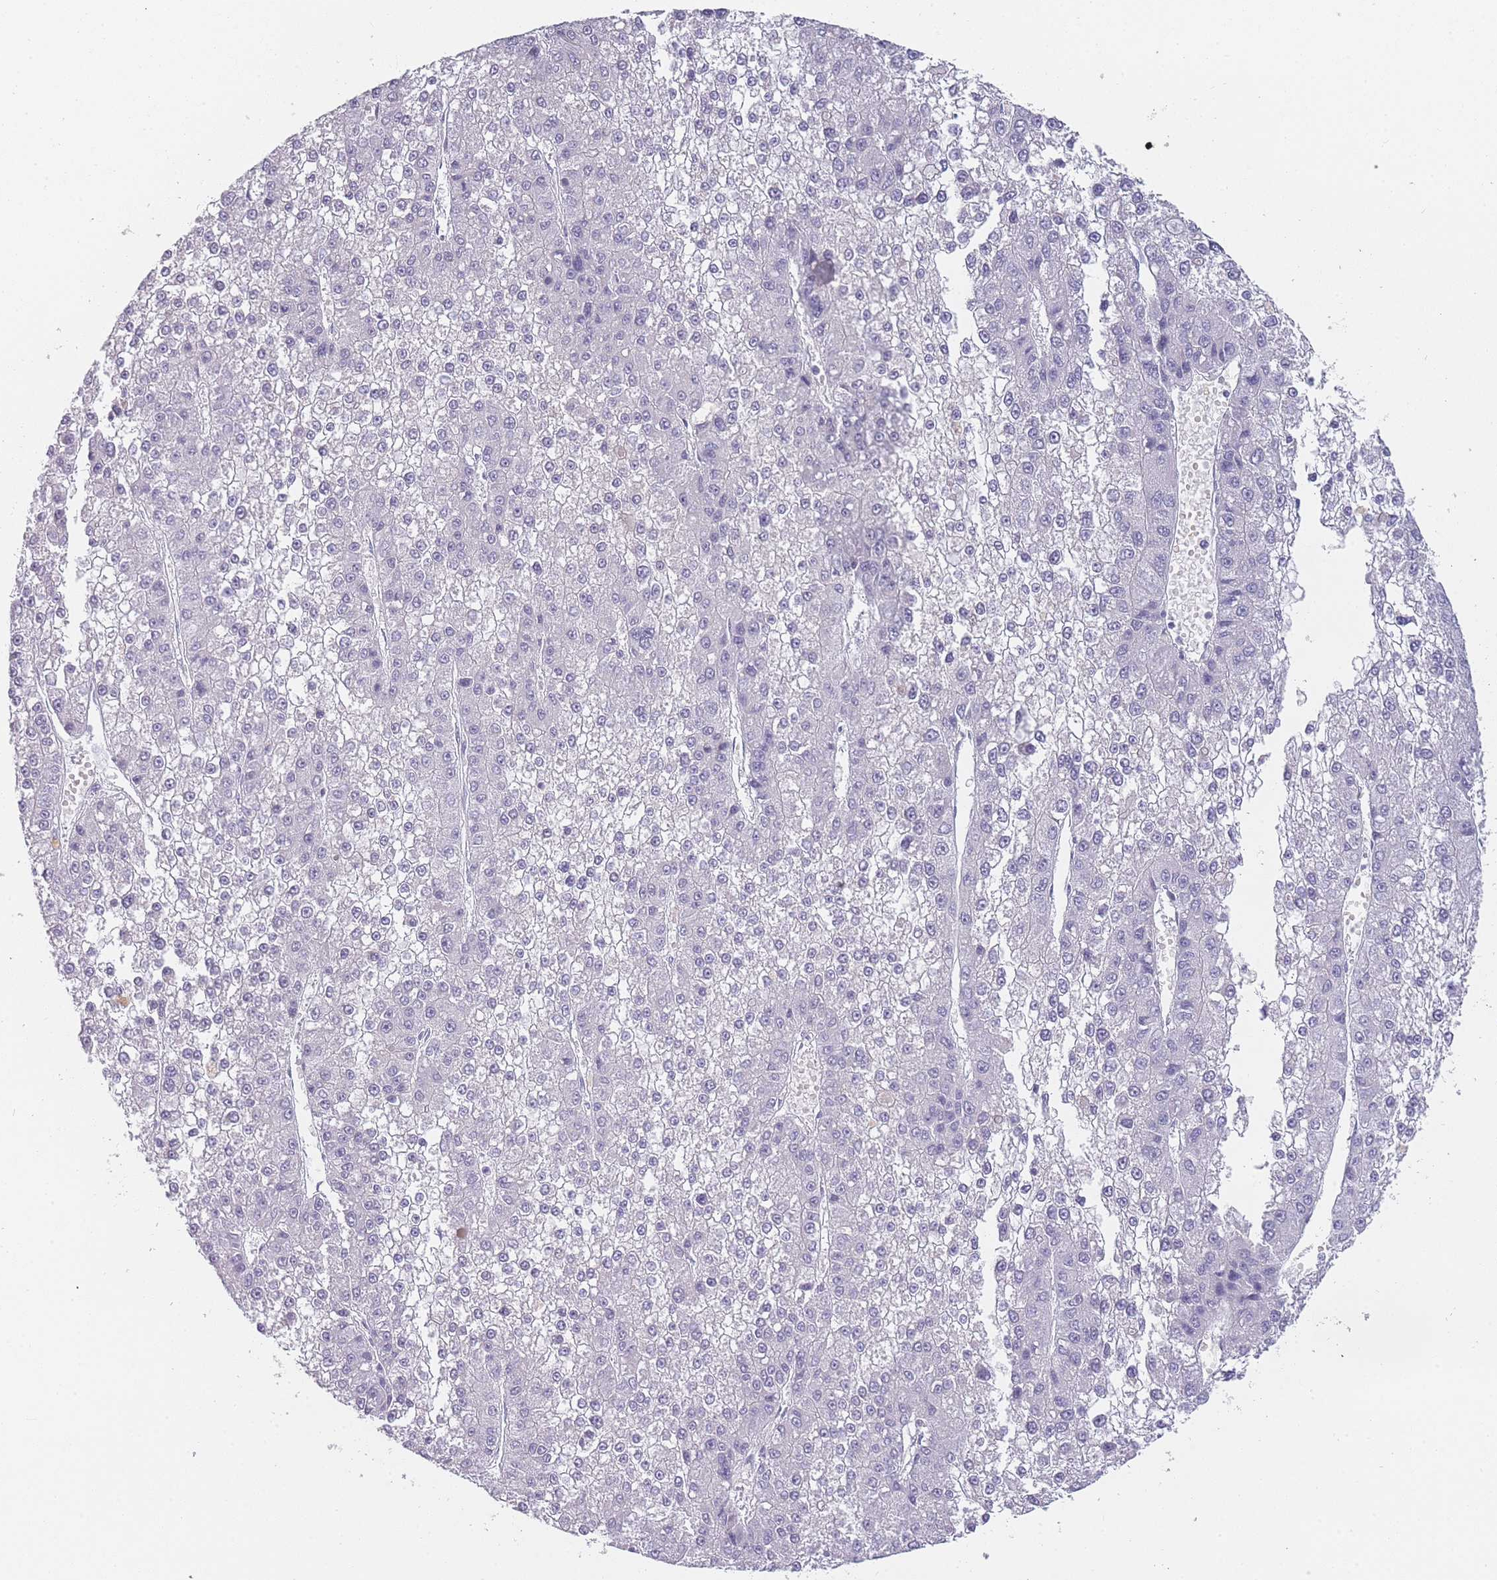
{"staining": {"intensity": "negative", "quantity": "none", "location": "none"}, "tissue": "liver cancer", "cell_type": "Tumor cells", "image_type": "cancer", "snomed": [{"axis": "morphology", "description": "Carcinoma, Hepatocellular, NOS"}, {"axis": "topography", "description": "Liver"}], "caption": "A micrograph of hepatocellular carcinoma (liver) stained for a protein shows no brown staining in tumor cells.", "gene": "INS", "patient": {"sex": "female", "age": 73}}